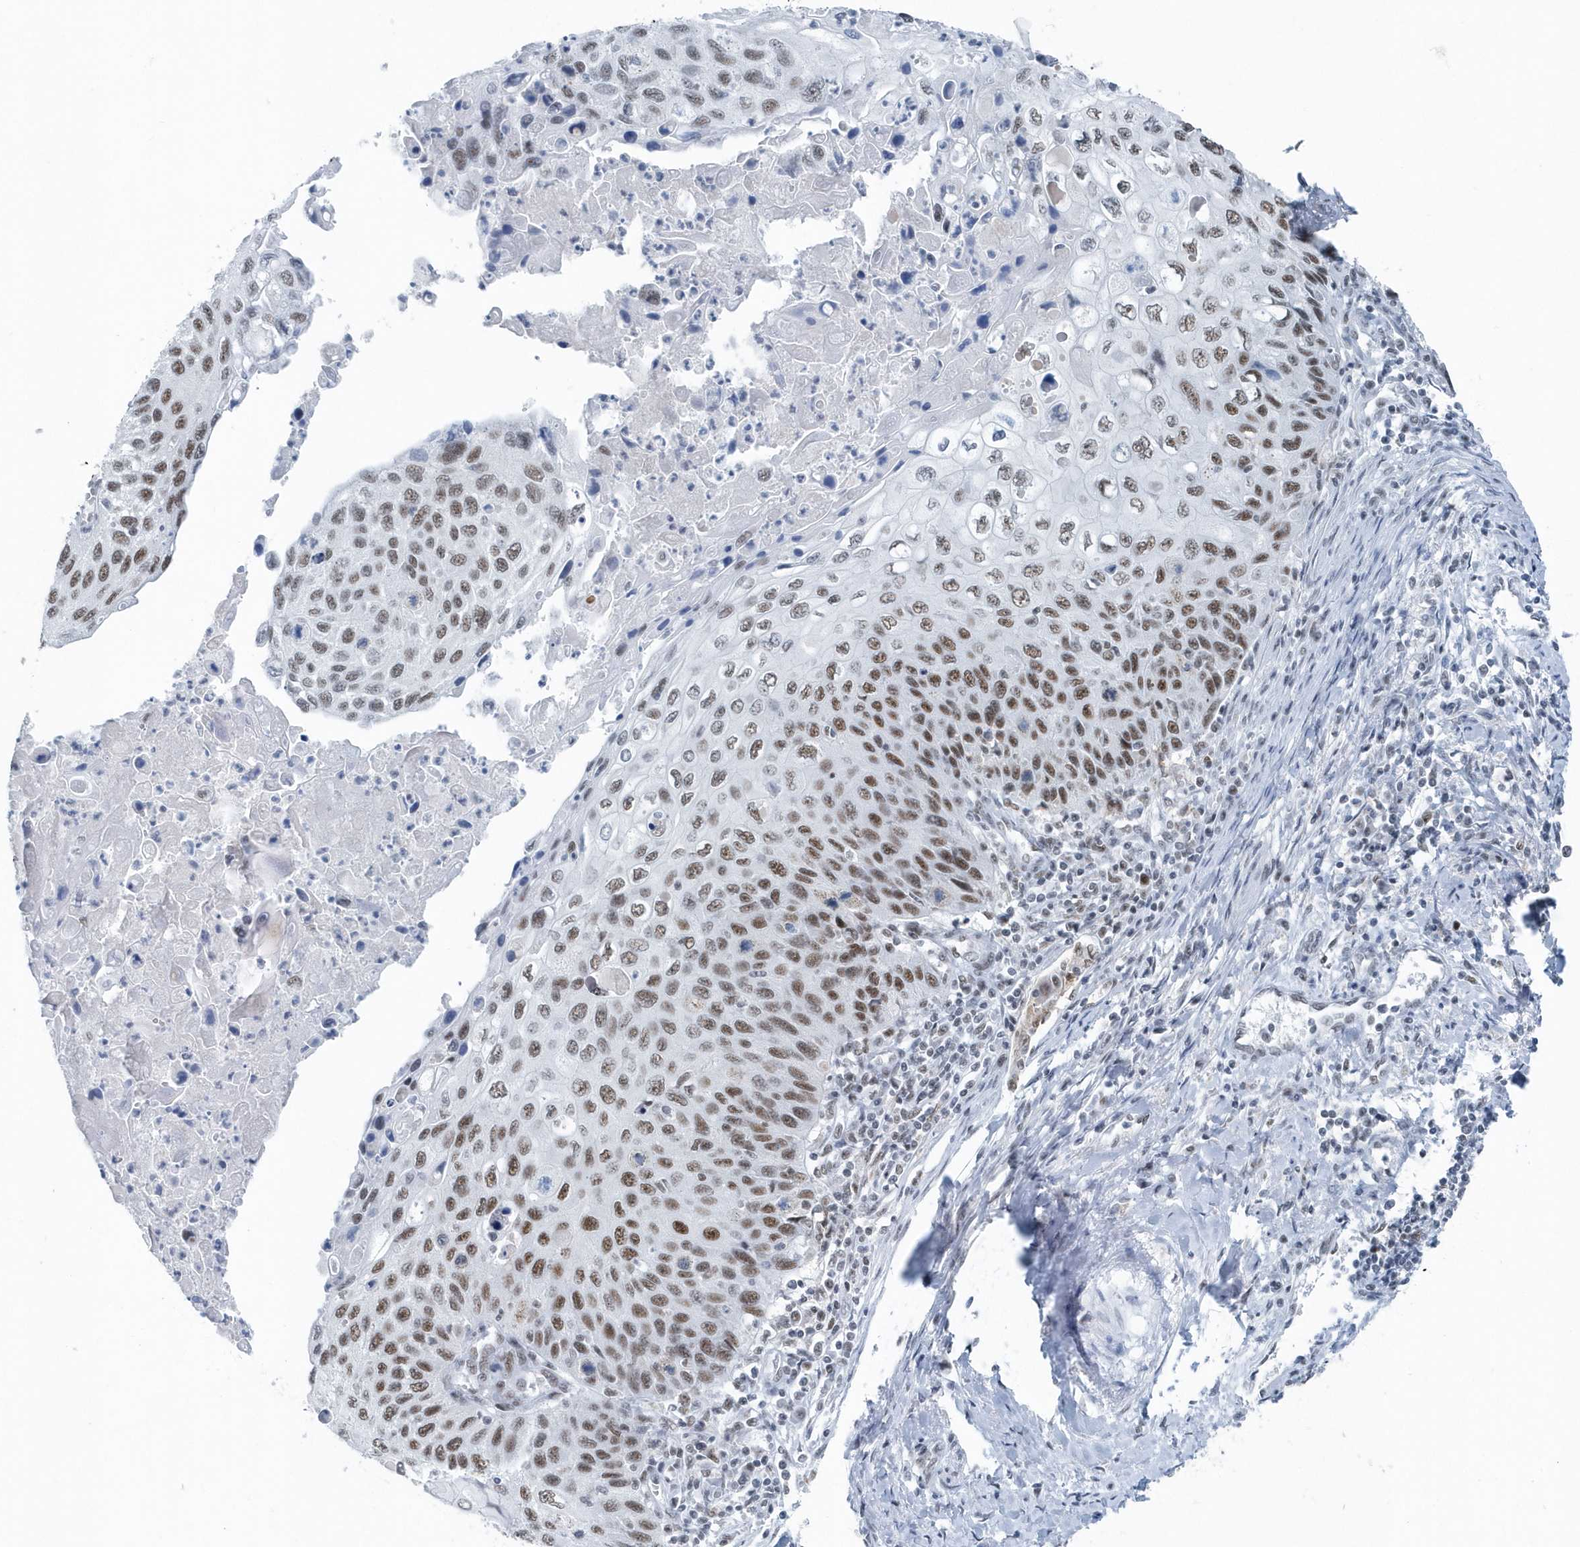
{"staining": {"intensity": "moderate", "quantity": "25%-75%", "location": "nuclear"}, "tissue": "cervical cancer", "cell_type": "Tumor cells", "image_type": "cancer", "snomed": [{"axis": "morphology", "description": "Squamous cell carcinoma, NOS"}, {"axis": "topography", "description": "Cervix"}], "caption": "There is medium levels of moderate nuclear positivity in tumor cells of cervical cancer (squamous cell carcinoma), as demonstrated by immunohistochemical staining (brown color).", "gene": "FIP1L1", "patient": {"sex": "female", "age": 70}}